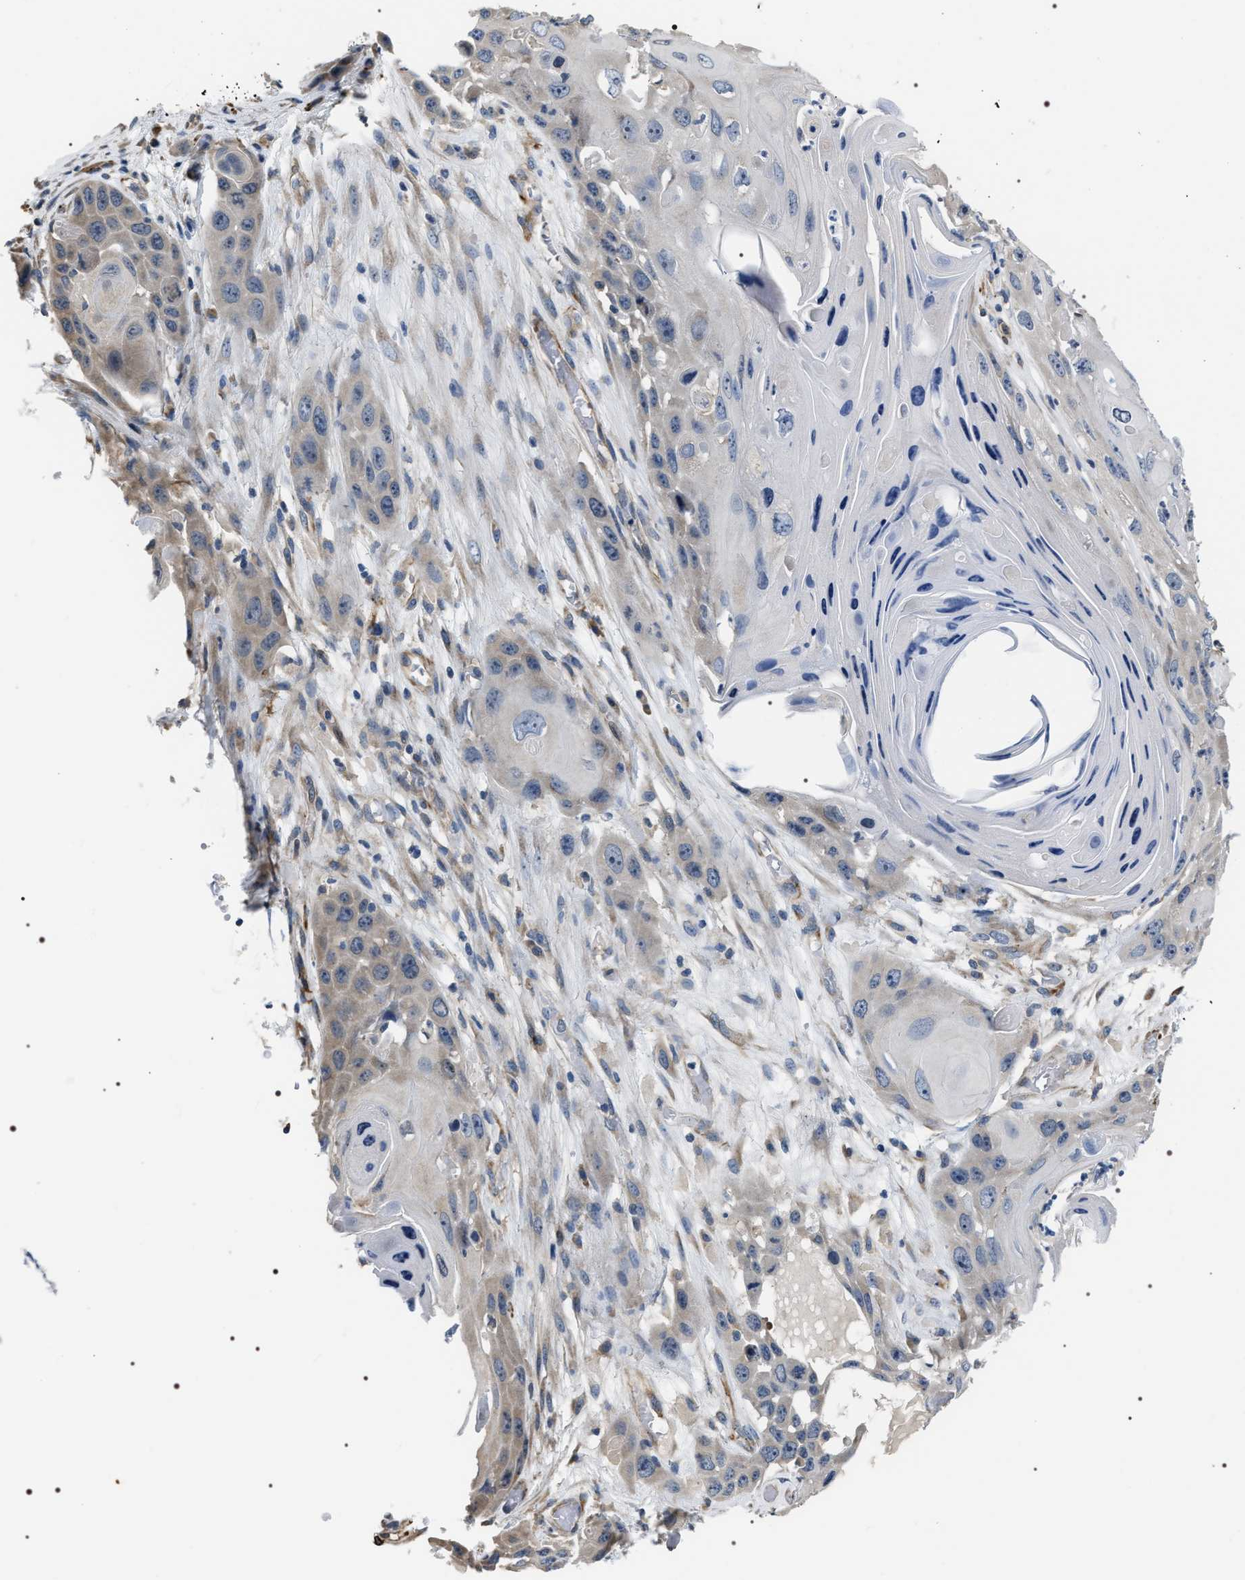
{"staining": {"intensity": "weak", "quantity": "<25%", "location": "cytoplasmic/membranous"}, "tissue": "skin cancer", "cell_type": "Tumor cells", "image_type": "cancer", "snomed": [{"axis": "morphology", "description": "Squamous cell carcinoma, NOS"}, {"axis": "topography", "description": "Skin"}], "caption": "Immunohistochemistry micrograph of neoplastic tissue: human squamous cell carcinoma (skin) stained with DAB (3,3'-diaminobenzidine) displays no significant protein expression in tumor cells.", "gene": "PKD1L1", "patient": {"sex": "male", "age": 55}}